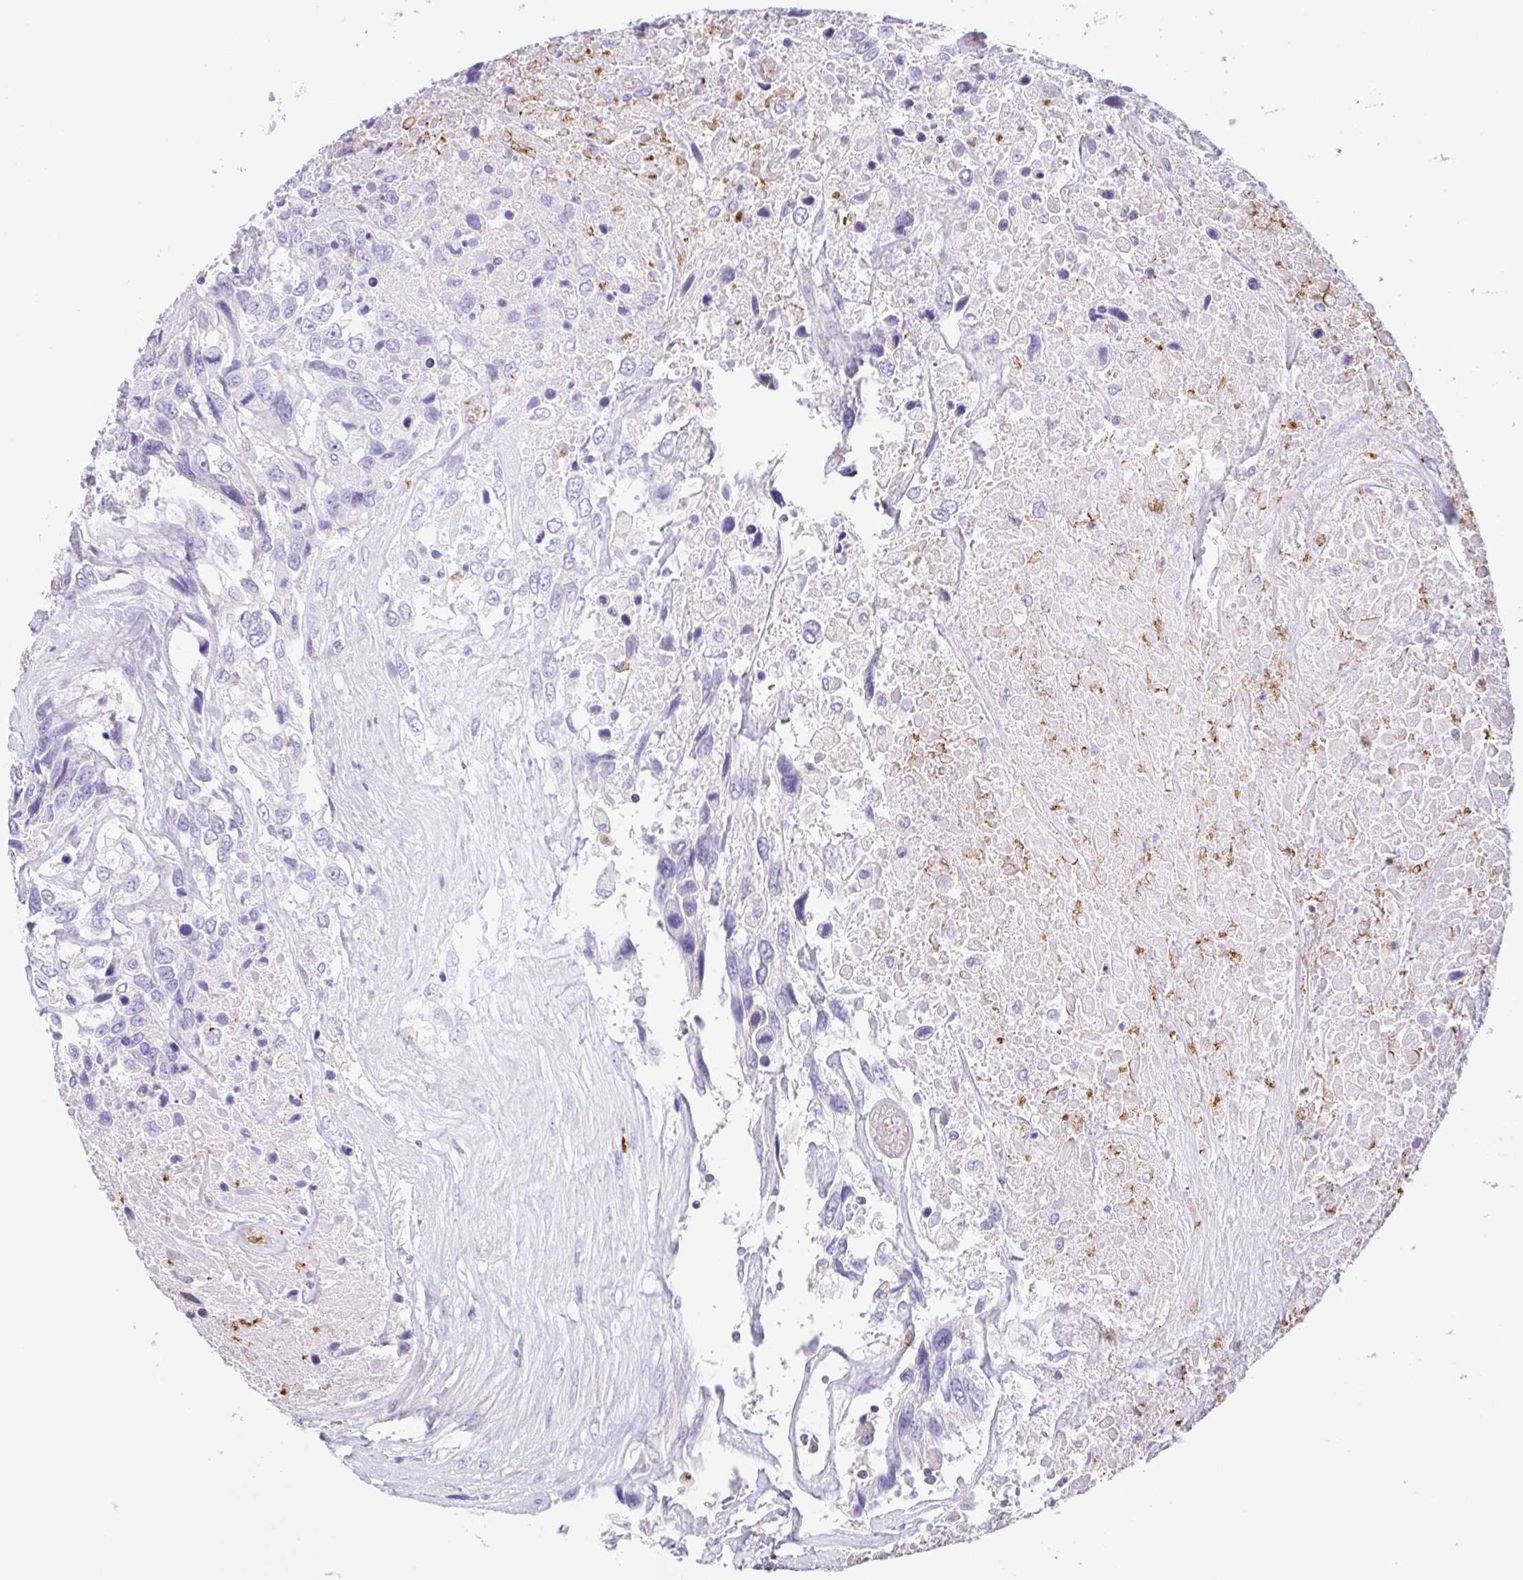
{"staining": {"intensity": "negative", "quantity": "none", "location": "none"}, "tissue": "urothelial cancer", "cell_type": "Tumor cells", "image_type": "cancer", "snomed": [{"axis": "morphology", "description": "Urothelial carcinoma, High grade"}, {"axis": "topography", "description": "Urinary bladder"}], "caption": "Protein analysis of high-grade urothelial carcinoma exhibits no significant positivity in tumor cells.", "gene": "ARPP21", "patient": {"sex": "female", "age": 70}}